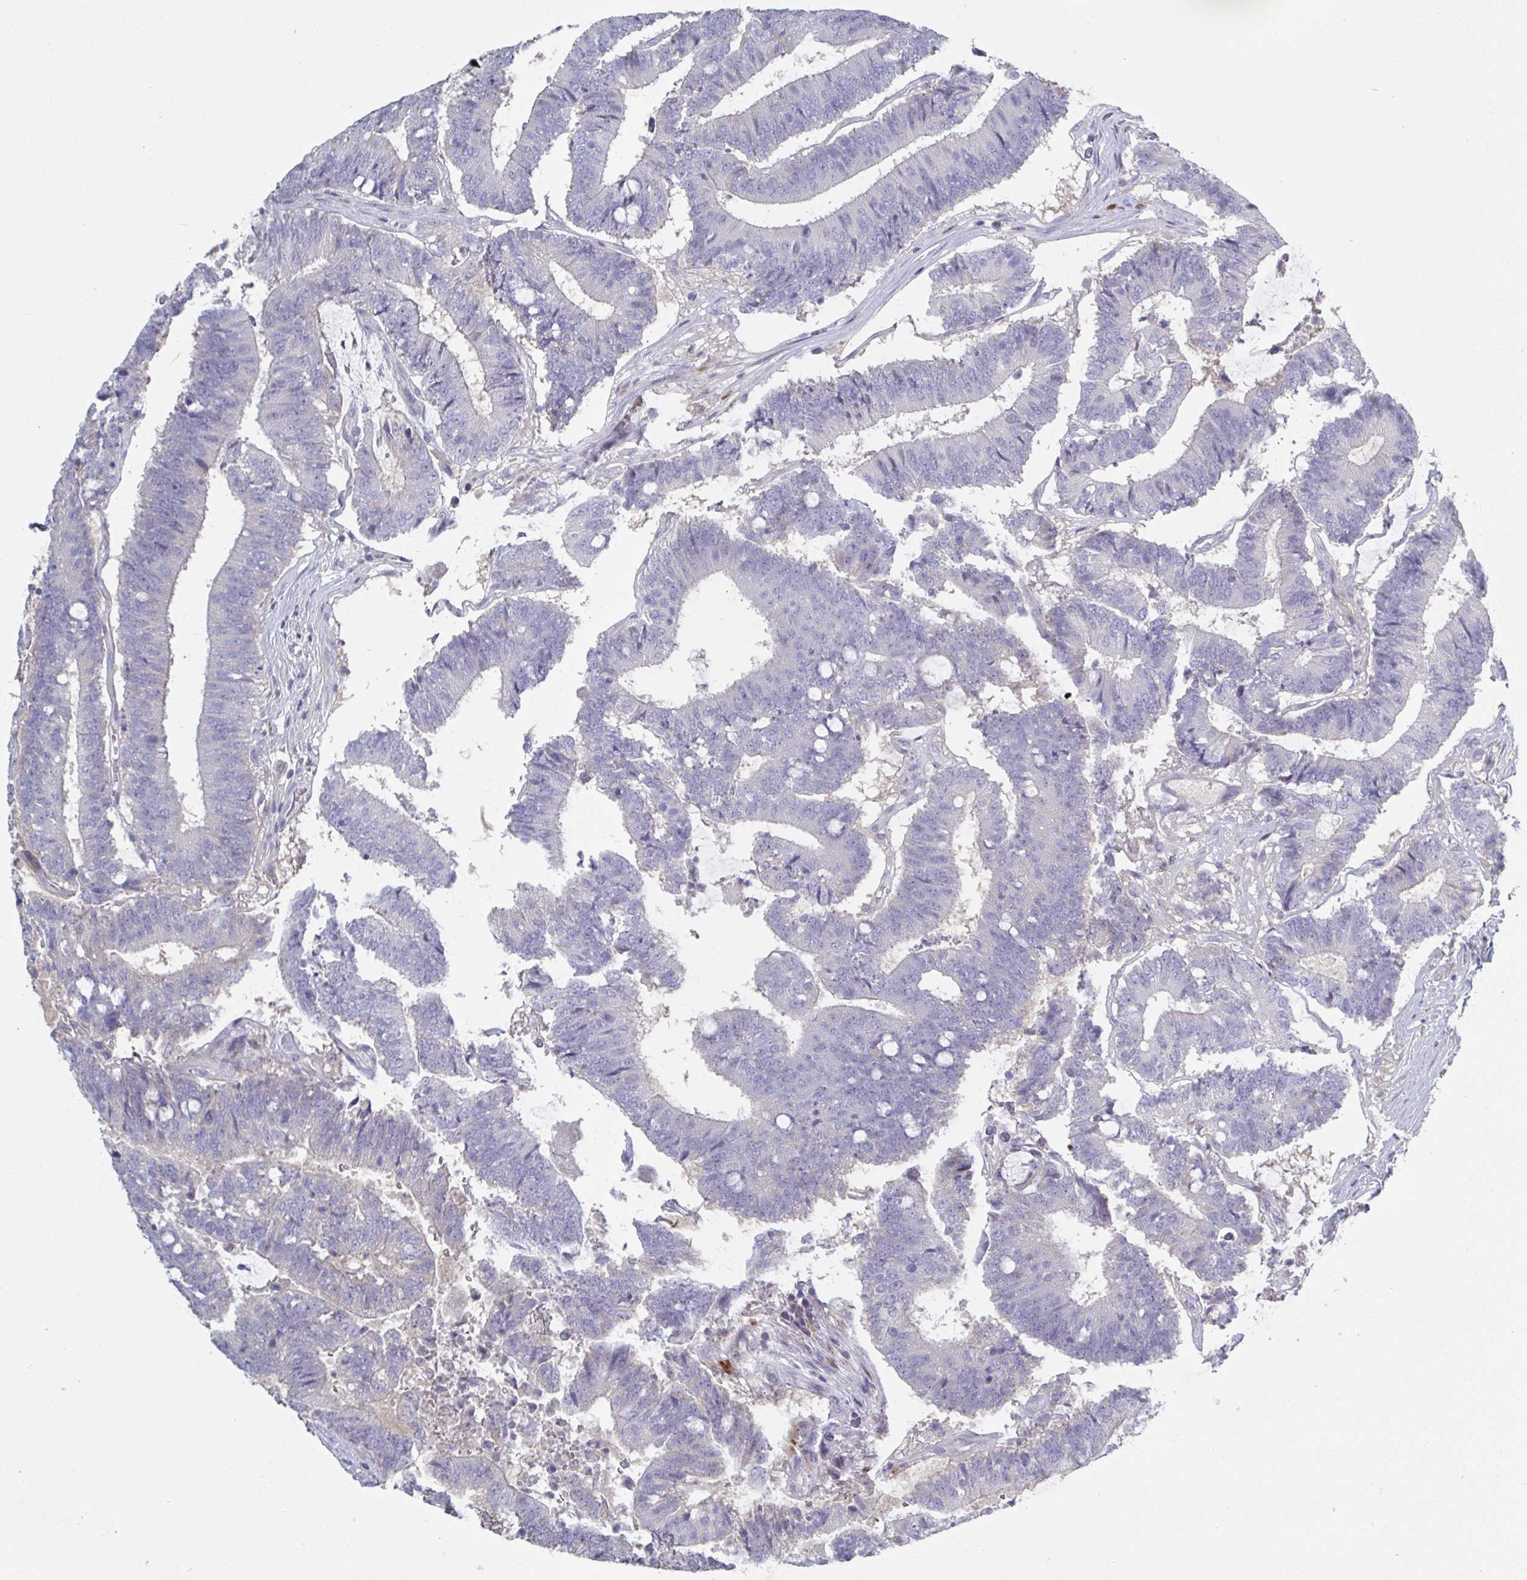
{"staining": {"intensity": "negative", "quantity": "none", "location": "none"}, "tissue": "colorectal cancer", "cell_type": "Tumor cells", "image_type": "cancer", "snomed": [{"axis": "morphology", "description": "Adenocarcinoma, NOS"}, {"axis": "topography", "description": "Colon"}], "caption": "Histopathology image shows no protein positivity in tumor cells of colorectal adenocarcinoma tissue.", "gene": "HGFAC", "patient": {"sex": "female", "age": 43}}